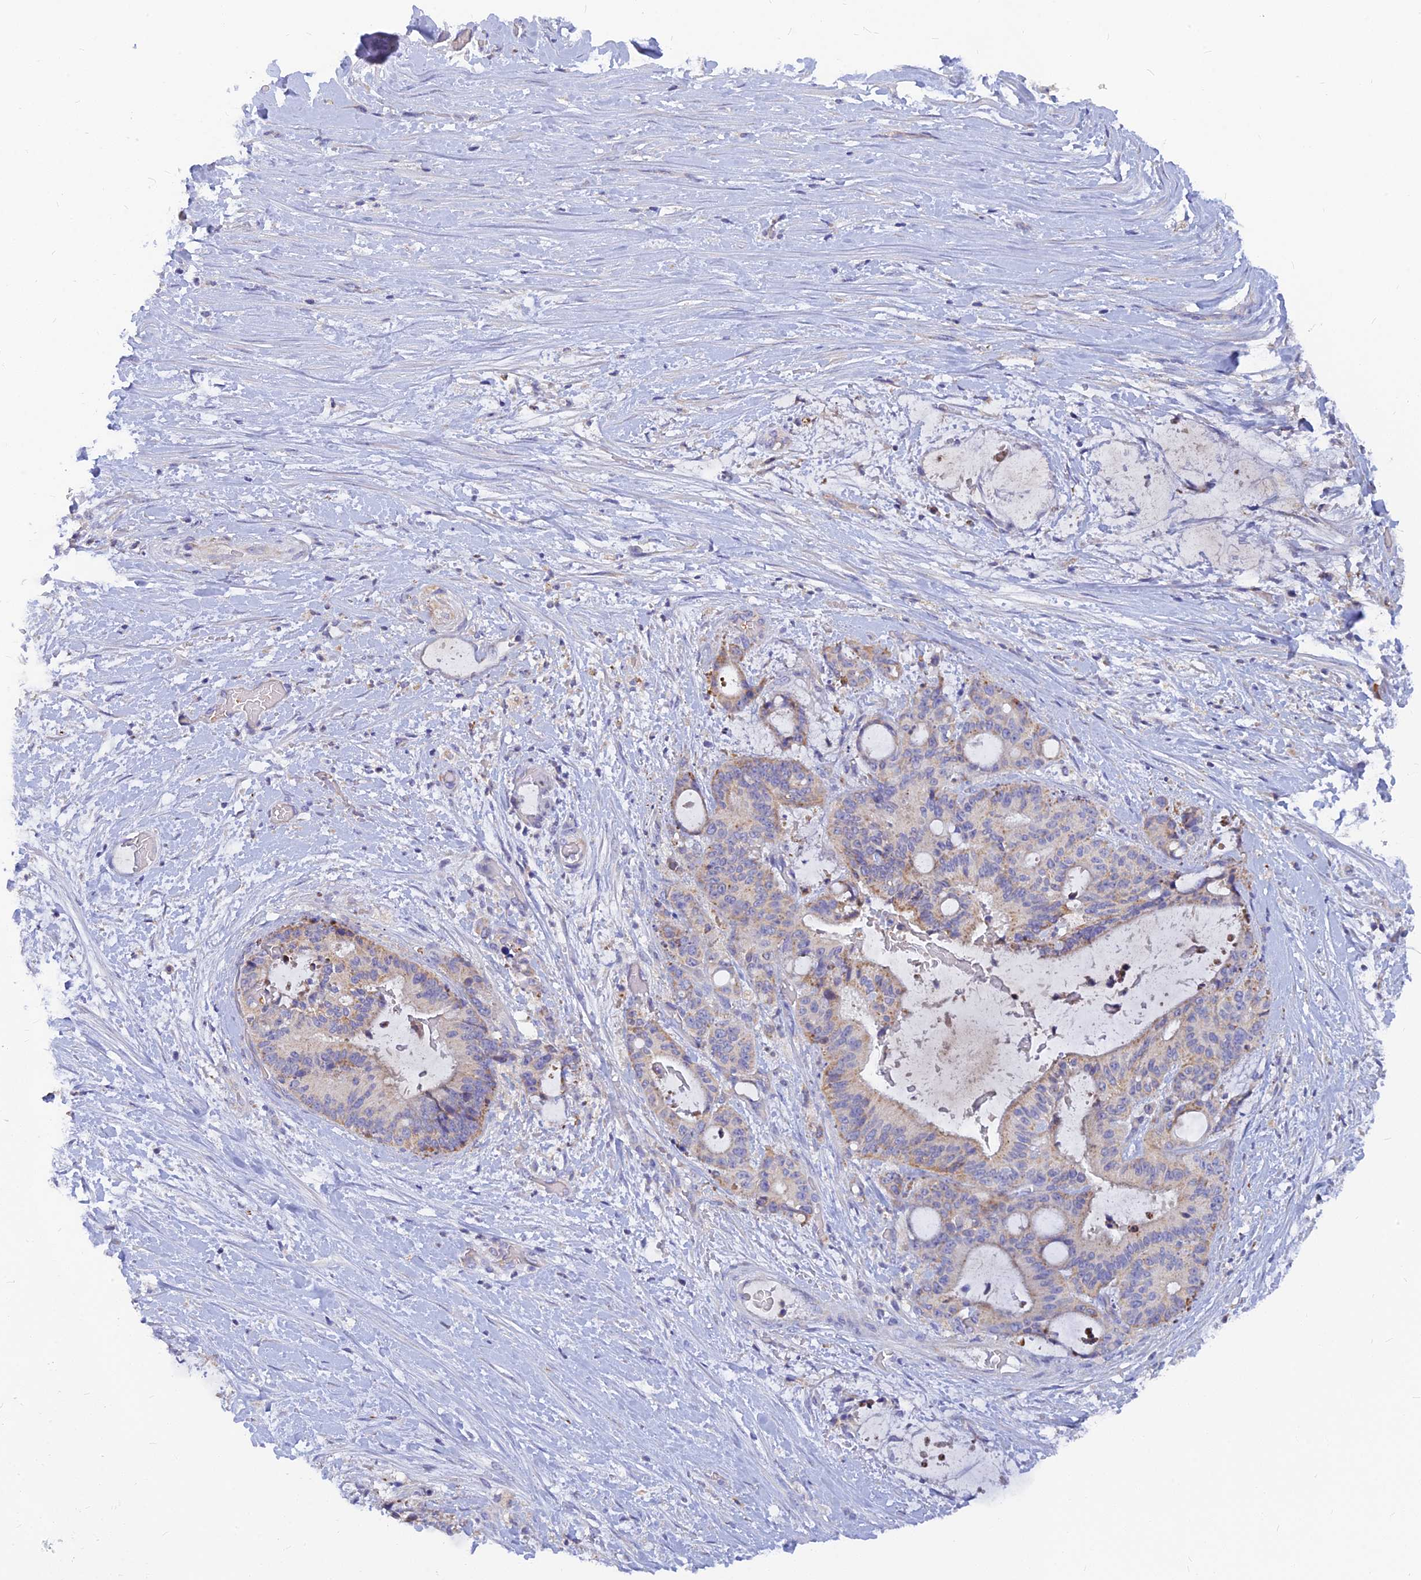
{"staining": {"intensity": "weak", "quantity": "25%-75%", "location": "cytoplasmic/membranous"}, "tissue": "liver cancer", "cell_type": "Tumor cells", "image_type": "cancer", "snomed": [{"axis": "morphology", "description": "Normal tissue, NOS"}, {"axis": "morphology", "description": "Cholangiocarcinoma"}, {"axis": "topography", "description": "Liver"}, {"axis": "topography", "description": "Peripheral nerve tissue"}], "caption": "IHC micrograph of neoplastic tissue: human cholangiocarcinoma (liver) stained using immunohistochemistry (IHC) exhibits low levels of weak protein expression localized specifically in the cytoplasmic/membranous of tumor cells, appearing as a cytoplasmic/membranous brown color.", "gene": "CACNA1B", "patient": {"sex": "female", "age": 73}}